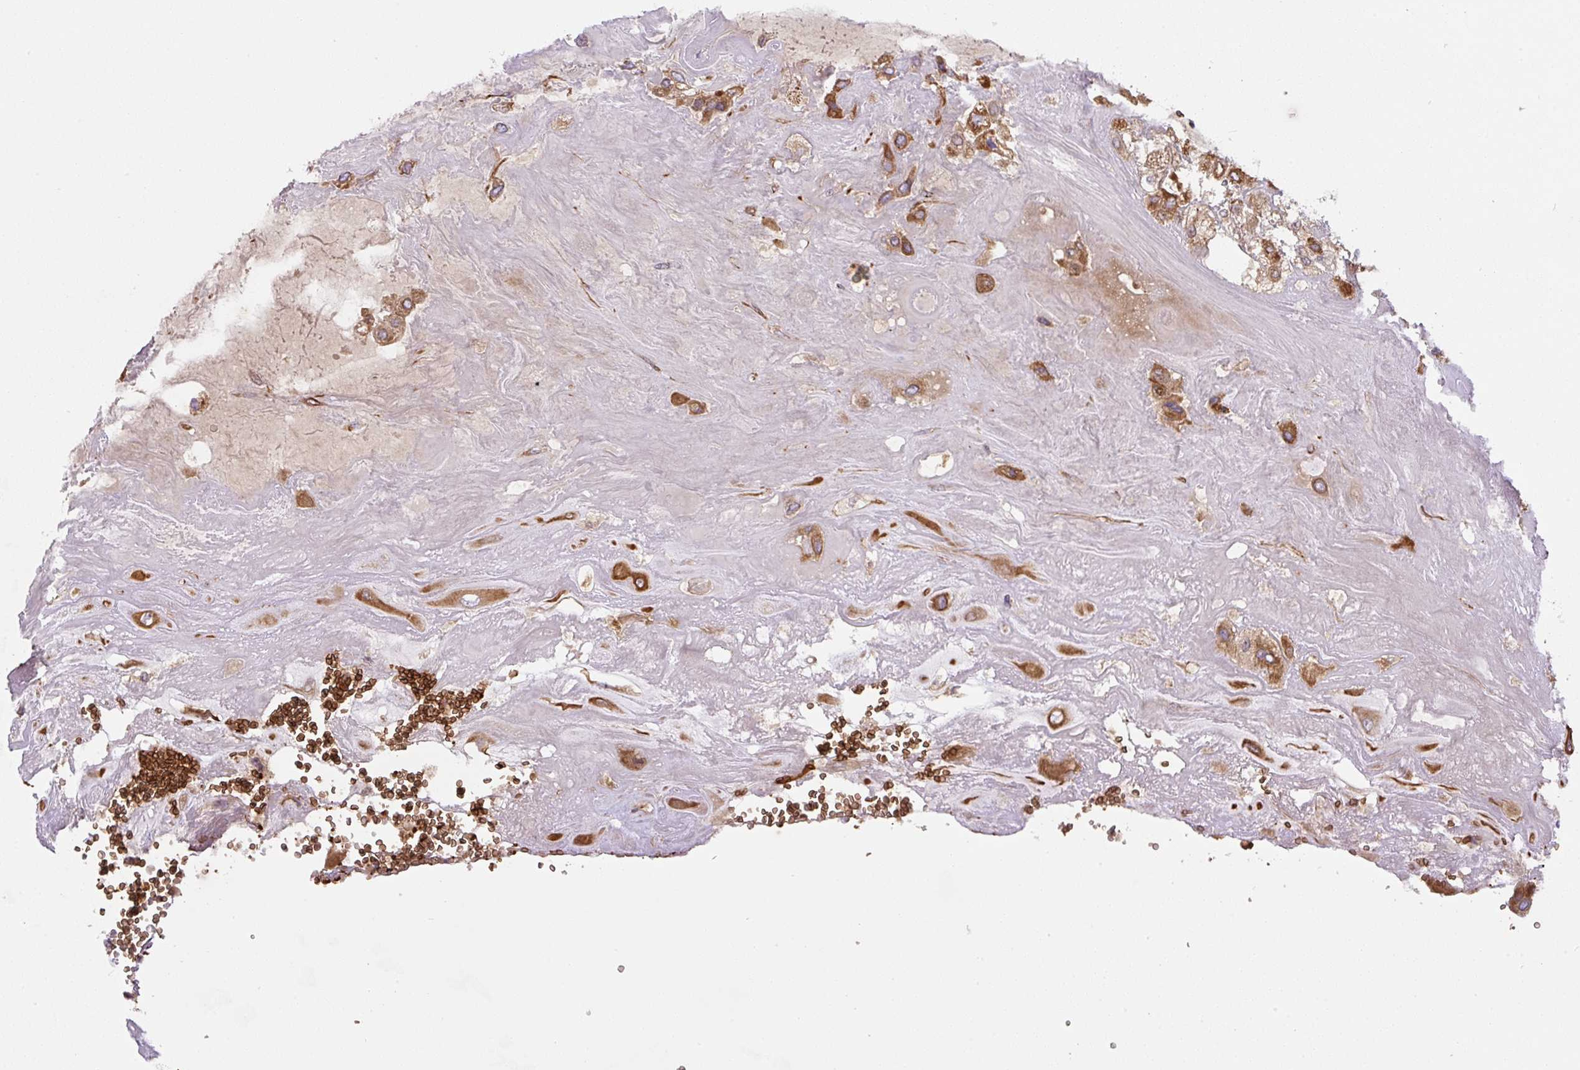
{"staining": {"intensity": "moderate", "quantity": ">75%", "location": "cytoplasmic/membranous"}, "tissue": "placenta", "cell_type": "Decidual cells", "image_type": "normal", "snomed": [{"axis": "morphology", "description": "Normal tissue, NOS"}, {"axis": "topography", "description": "Placenta"}], "caption": "Placenta stained with immunohistochemistry exhibits moderate cytoplasmic/membranous expression in about >75% of decidual cells.", "gene": "APOBEC3D", "patient": {"sex": "female", "age": 32}}